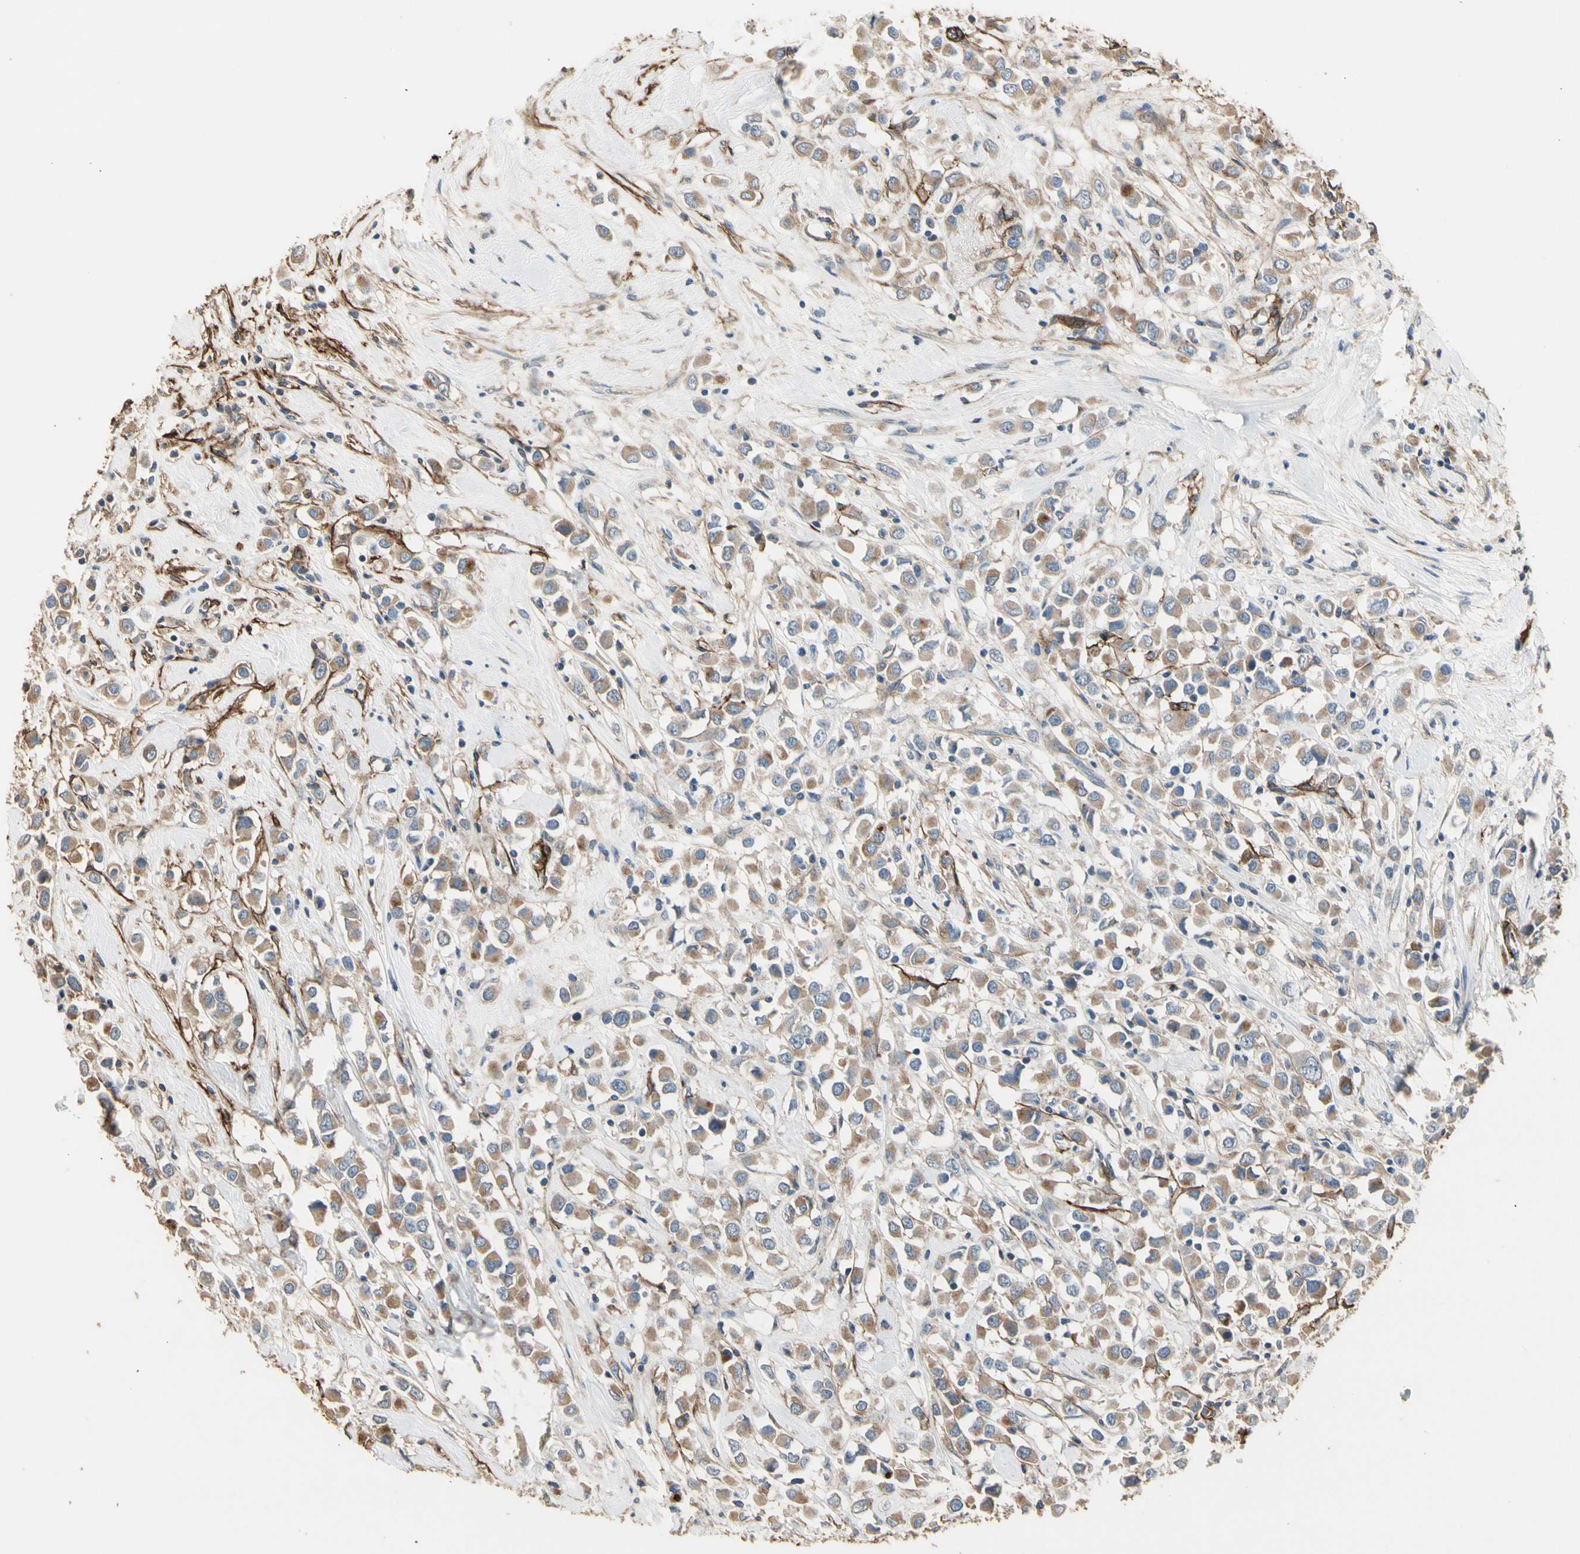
{"staining": {"intensity": "moderate", "quantity": ">75%", "location": "cytoplasmic/membranous"}, "tissue": "breast cancer", "cell_type": "Tumor cells", "image_type": "cancer", "snomed": [{"axis": "morphology", "description": "Duct carcinoma"}, {"axis": "topography", "description": "Breast"}], "caption": "Immunohistochemistry (IHC) image of human breast cancer (invasive ductal carcinoma) stained for a protein (brown), which exhibits medium levels of moderate cytoplasmic/membranous expression in approximately >75% of tumor cells.", "gene": "SUSD2", "patient": {"sex": "female", "age": 61}}